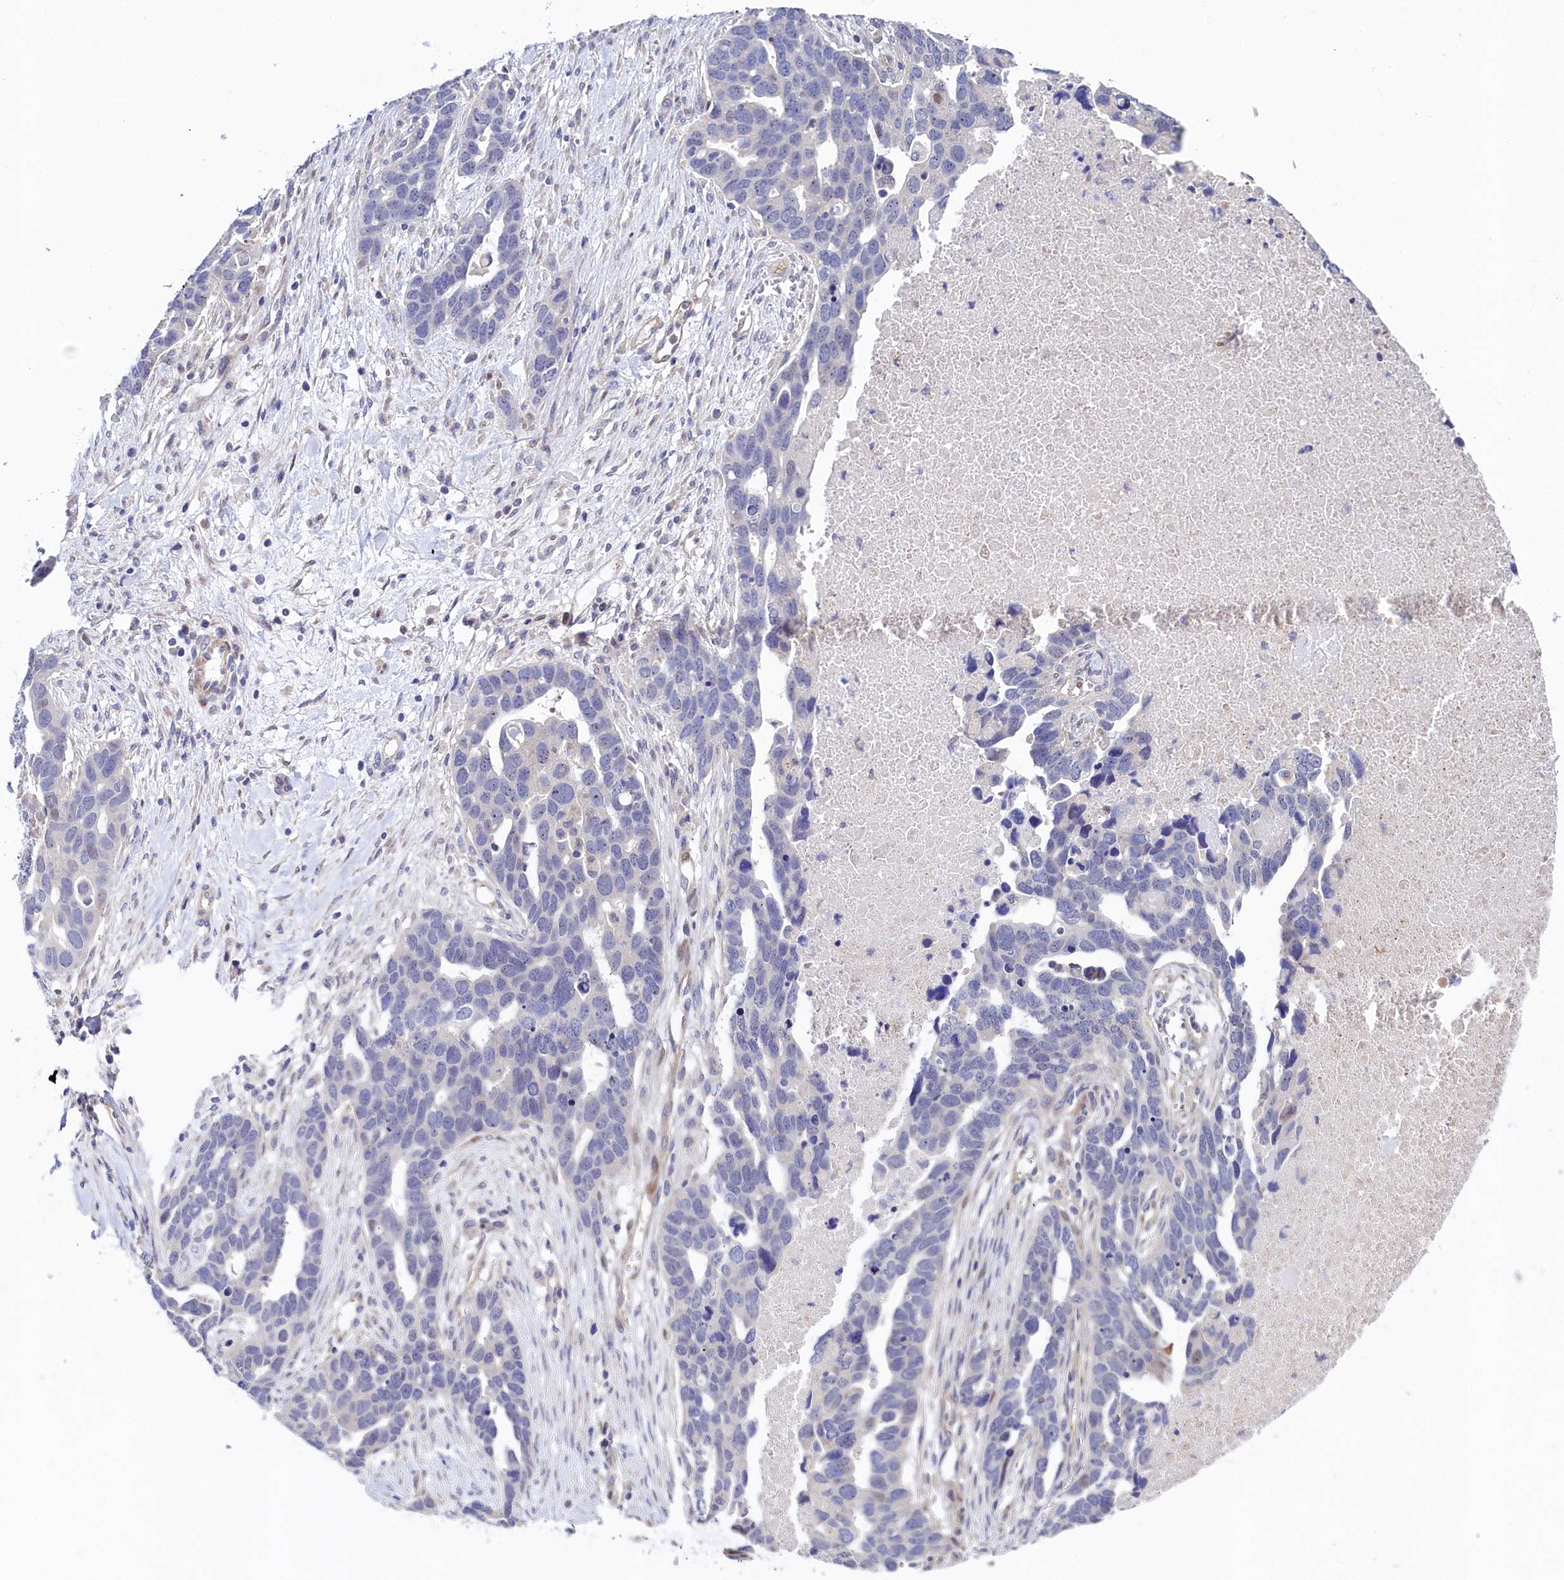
{"staining": {"intensity": "weak", "quantity": "<25%", "location": "nuclear"}, "tissue": "ovarian cancer", "cell_type": "Tumor cells", "image_type": "cancer", "snomed": [{"axis": "morphology", "description": "Cystadenocarcinoma, serous, NOS"}, {"axis": "topography", "description": "Ovary"}], "caption": "Immunohistochemical staining of ovarian cancer (serous cystadenocarcinoma) displays no significant staining in tumor cells.", "gene": "PIK3C3", "patient": {"sex": "female", "age": 54}}